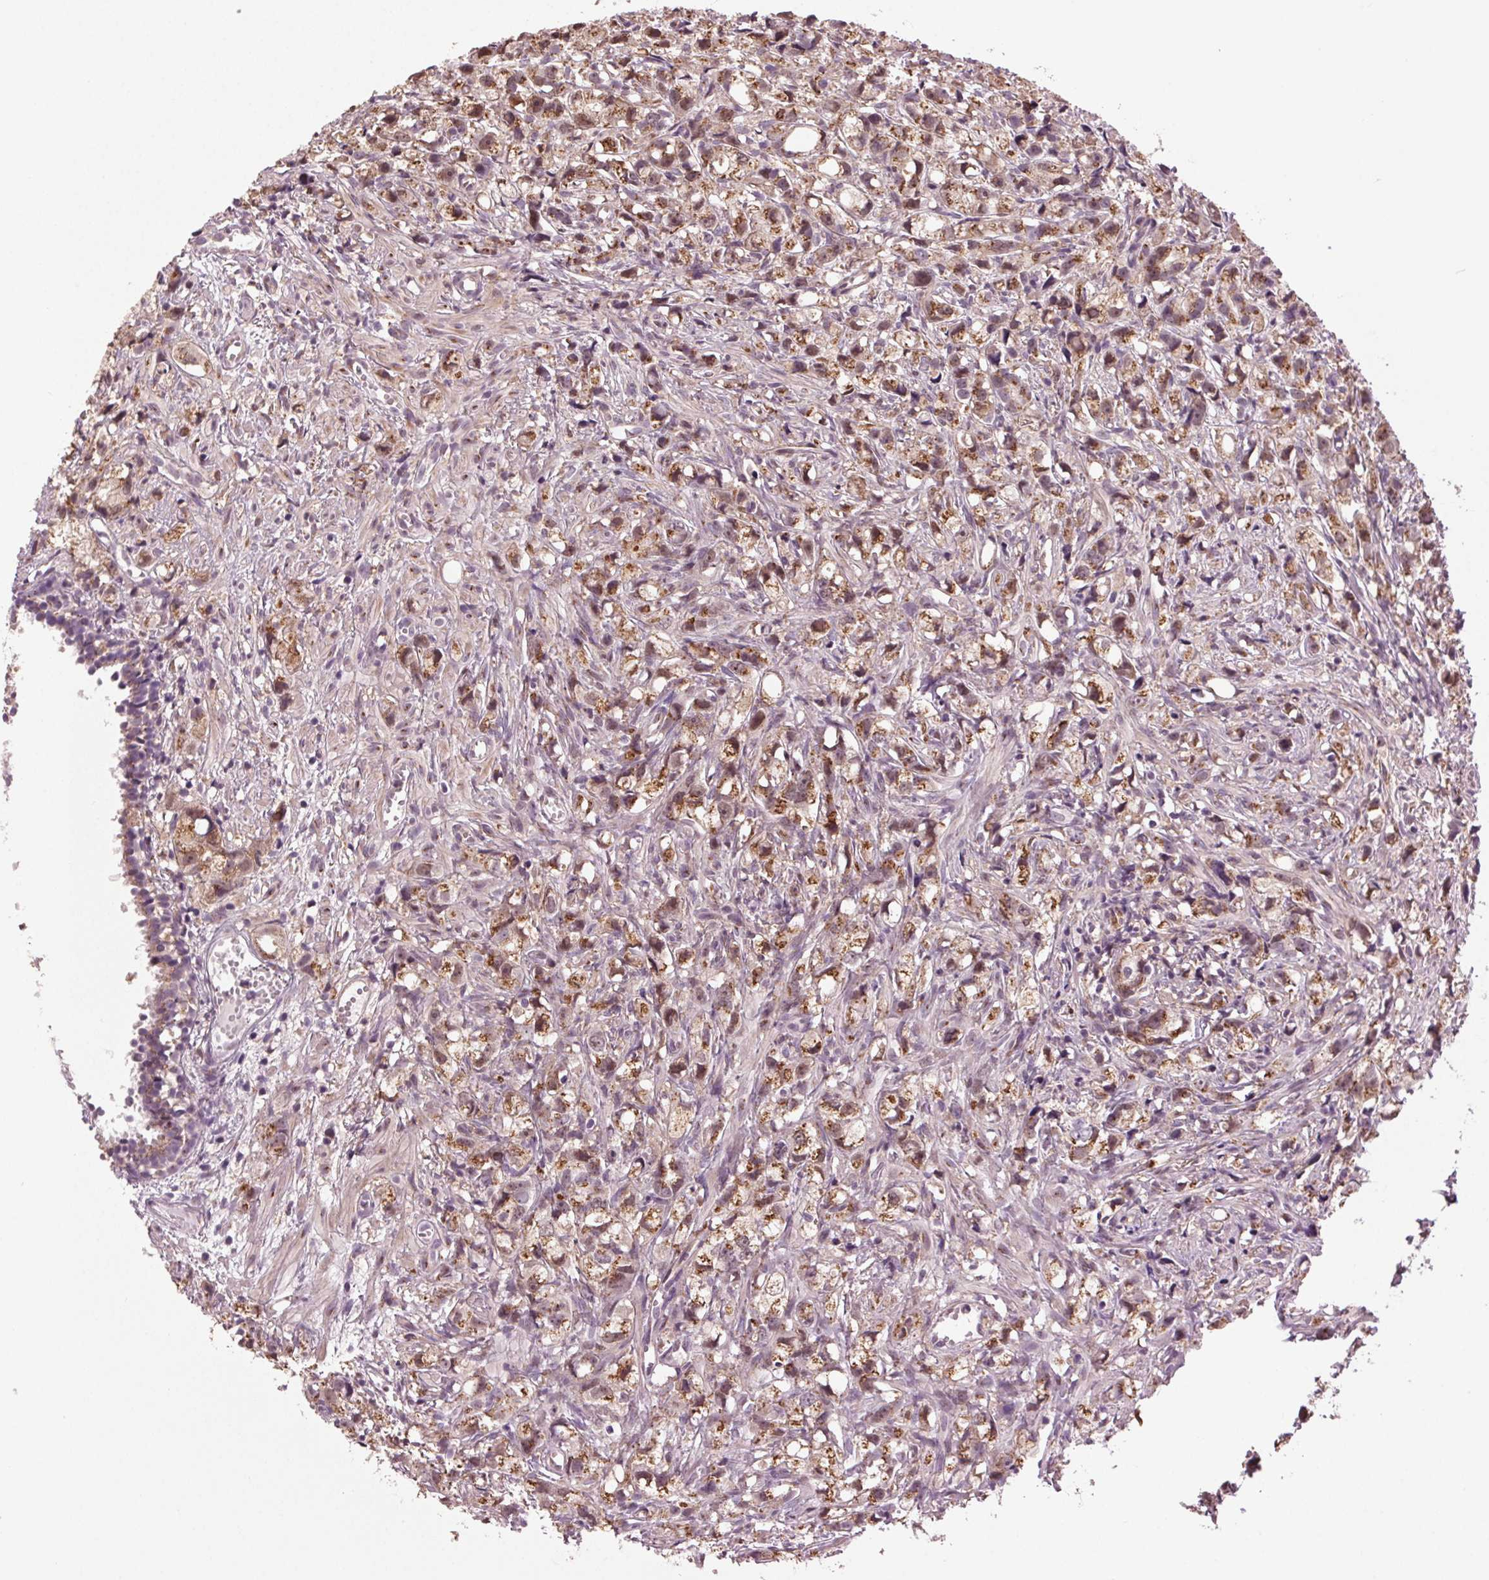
{"staining": {"intensity": "moderate", "quantity": ">75%", "location": "cytoplasmic/membranous"}, "tissue": "prostate cancer", "cell_type": "Tumor cells", "image_type": "cancer", "snomed": [{"axis": "morphology", "description": "Adenocarcinoma, High grade"}, {"axis": "topography", "description": "Prostate"}], "caption": "Protein analysis of prostate cancer tissue exhibits moderate cytoplasmic/membranous expression in approximately >75% of tumor cells.", "gene": "BSDC1", "patient": {"sex": "male", "age": 75}}